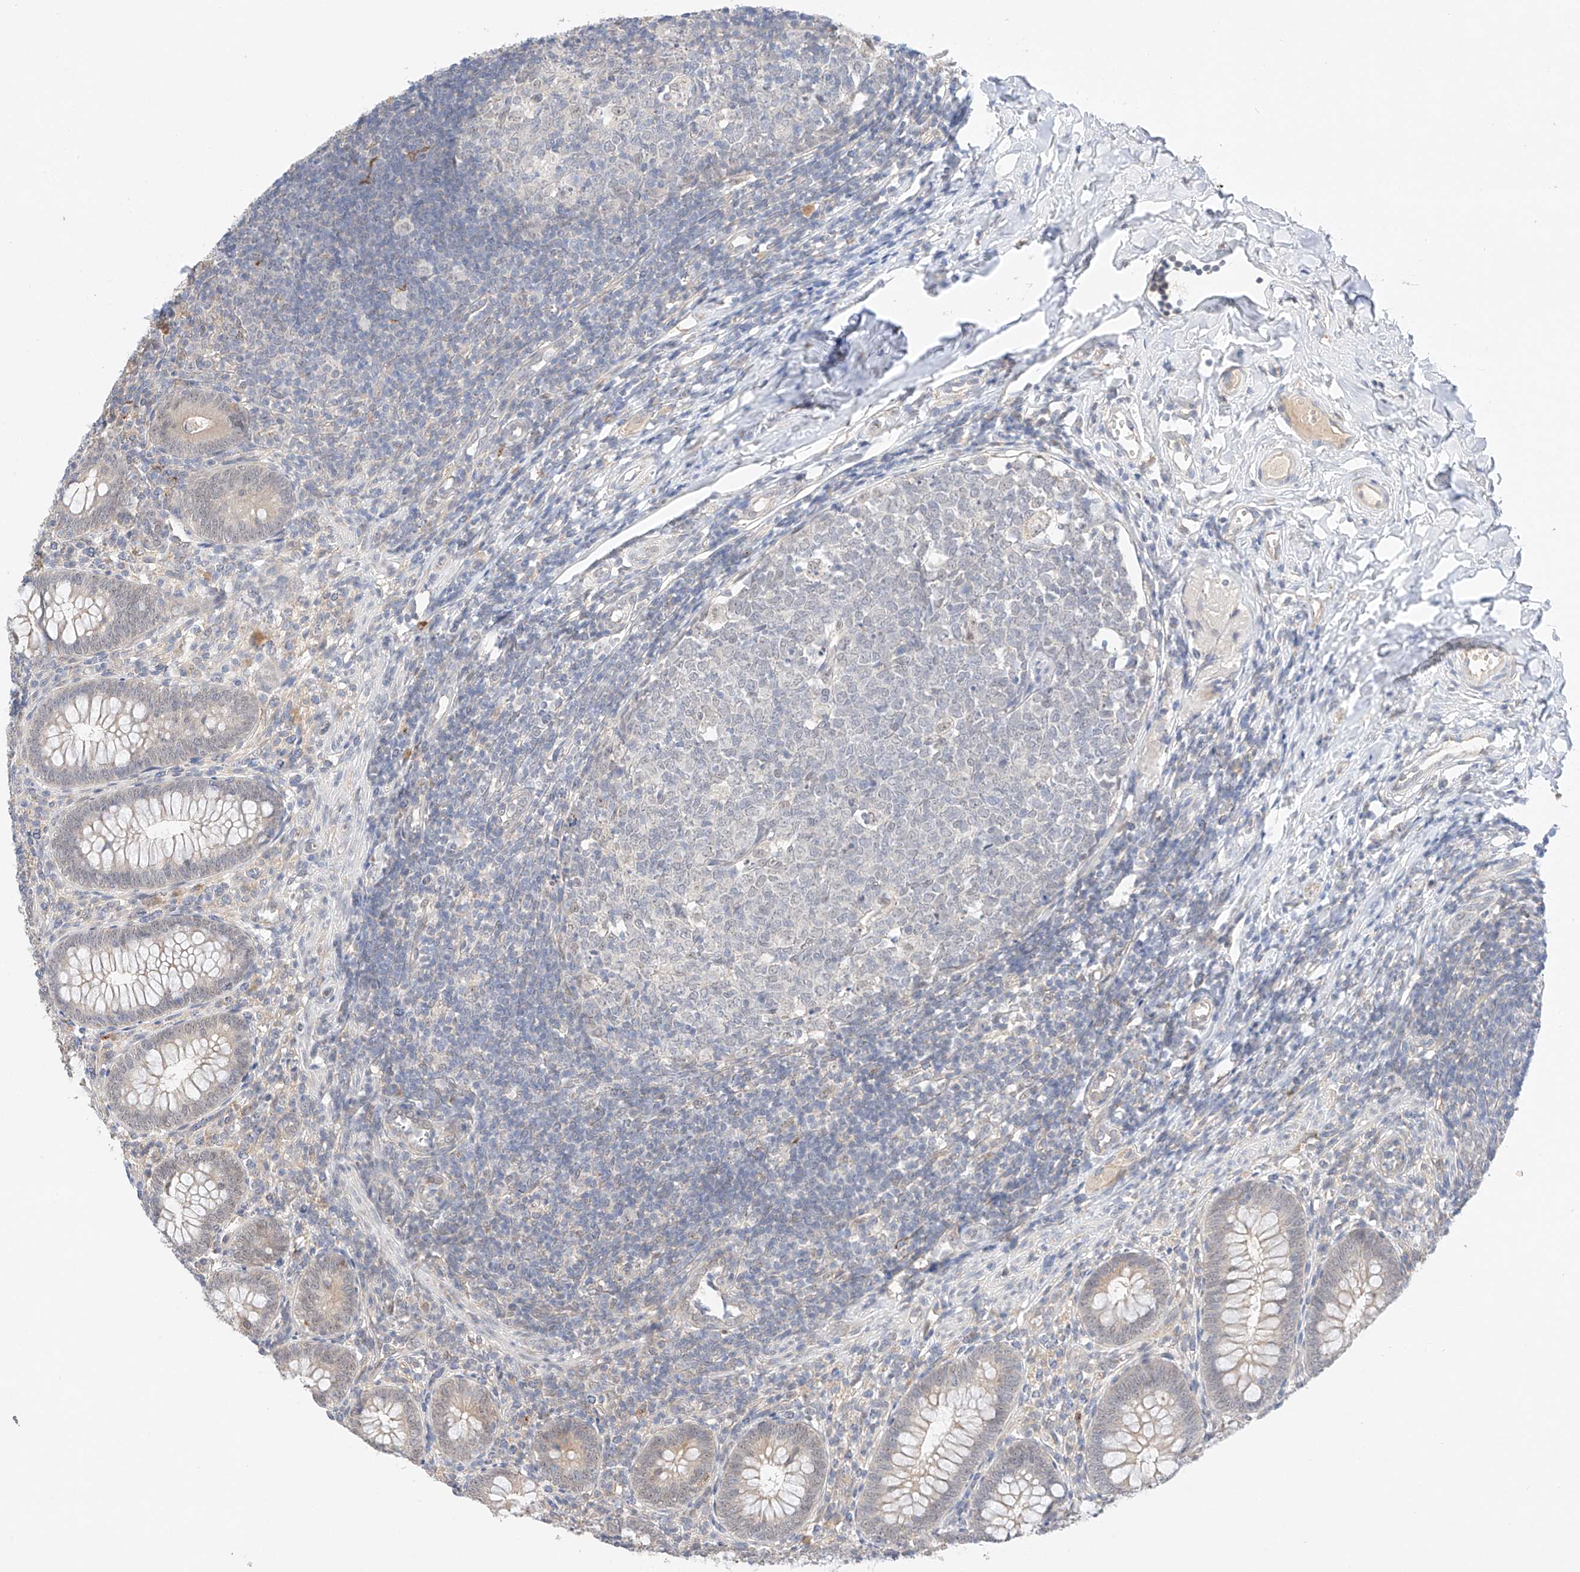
{"staining": {"intensity": "weak", "quantity": "25%-75%", "location": "cytoplasmic/membranous"}, "tissue": "appendix", "cell_type": "Glandular cells", "image_type": "normal", "snomed": [{"axis": "morphology", "description": "Normal tissue, NOS"}, {"axis": "topography", "description": "Appendix"}], "caption": "High-power microscopy captured an immunohistochemistry image of unremarkable appendix, revealing weak cytoplasmic/membranous staining in about 25%-75% of glandular cells.", "gene": "IL22RA2", "patient": {"sex": "male", "age": 14}}